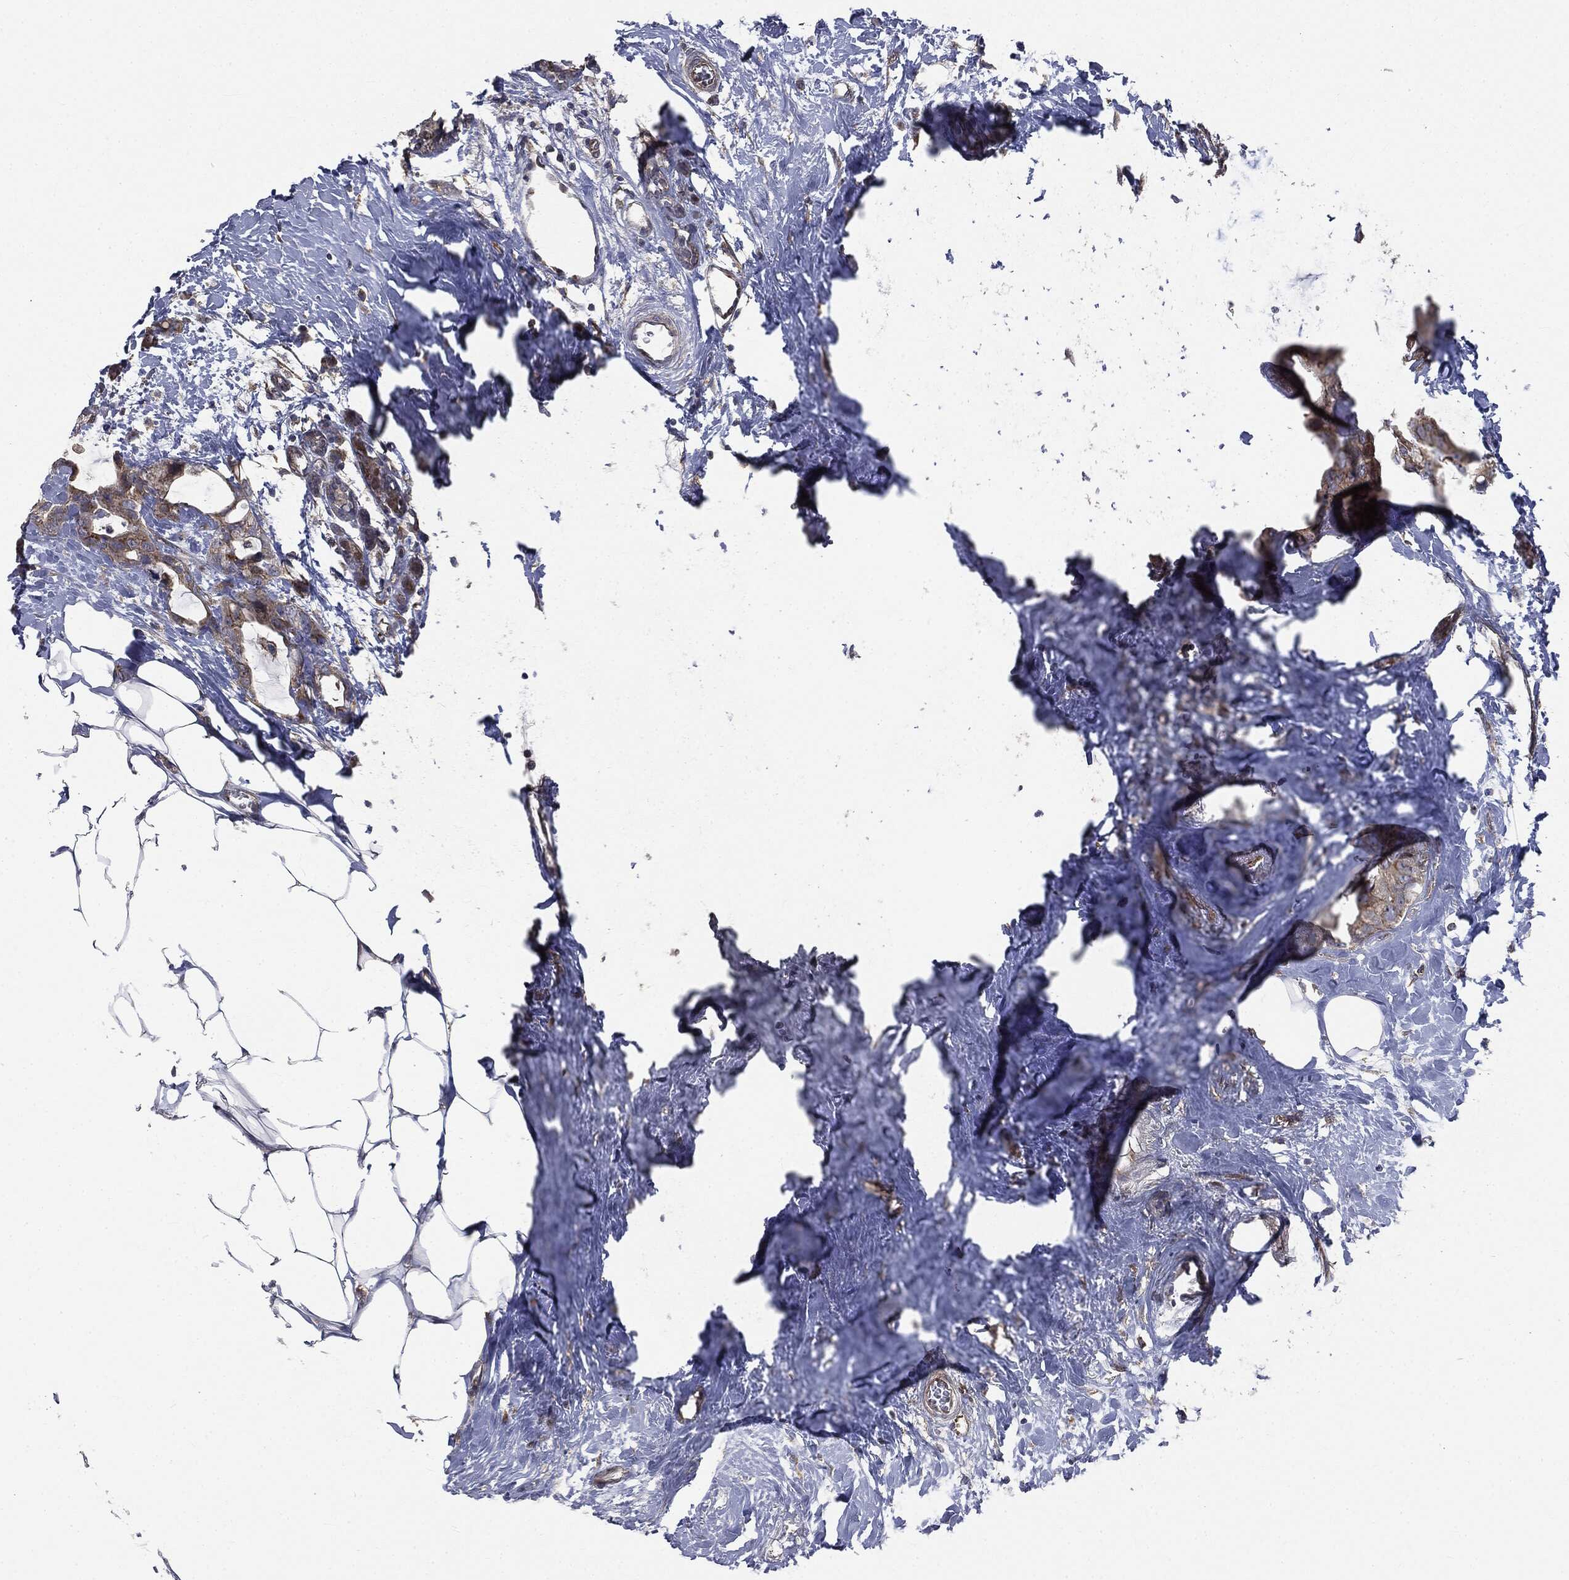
{"staining": {"intensity": "moderate", "quantity": "25%-75%", "location": "cytoplasmic/membranous"}, "tissue": "breast cancer", "cell_type": "Tumor cells", "image_type": "cancer", "snomed": [{"axis": "morphology", "description": "Duct carcinoma"}, {"axis": "topography", "description": "Breast"}], "caption": "Tumor cells exhibit medium levels of moderate cytoplasmic/membranous positivity in approximately 25%-75% of cells in breast infiltrating ductal carcinoma. (DAB IHC with brightfield microscopy, high magnification).", "gene": "EPS15L1", "patient": {"sex": "female", "age": 45}}